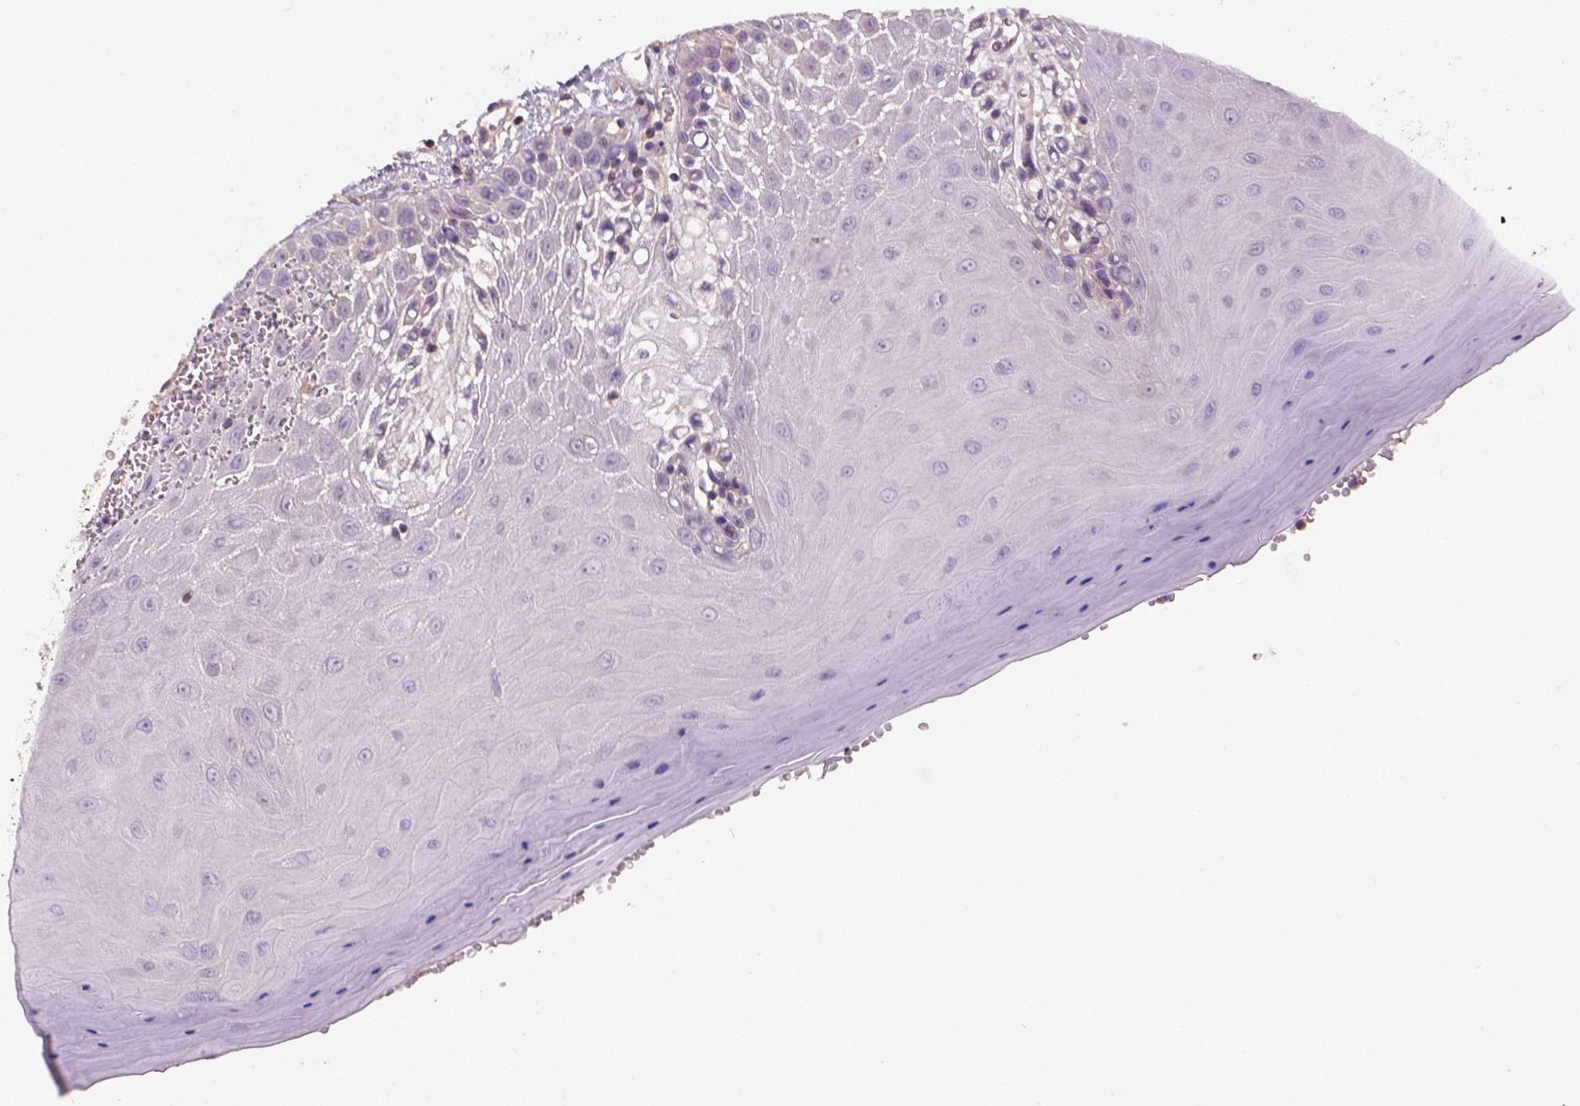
{"staining": {"intensity": "weak", "quantity": "25%-75%", "location": "cytoplasmic/membranous,nuclear"}, "tissue": "oral mucosa", "cell_type": "Squamous epithelial cells", "image_type": "normal", "snomed": [{"axis": "morphology", "description": "Normal tissue, NOS"}, {"axis": "topography", "description": "Oral tissue"}], "caption": "This histopathology image shows normal oral mucosa stained with immunohistochemistry (IHC) to label a protein in brown. The cytoplasmic/membranous,nuclear of squamous epithelial cells show weak positivity for the protein. Nuclei are counter-stained blue.", "gene": "CRACR2A", "patient": {"sex": "female", "age": 85}}